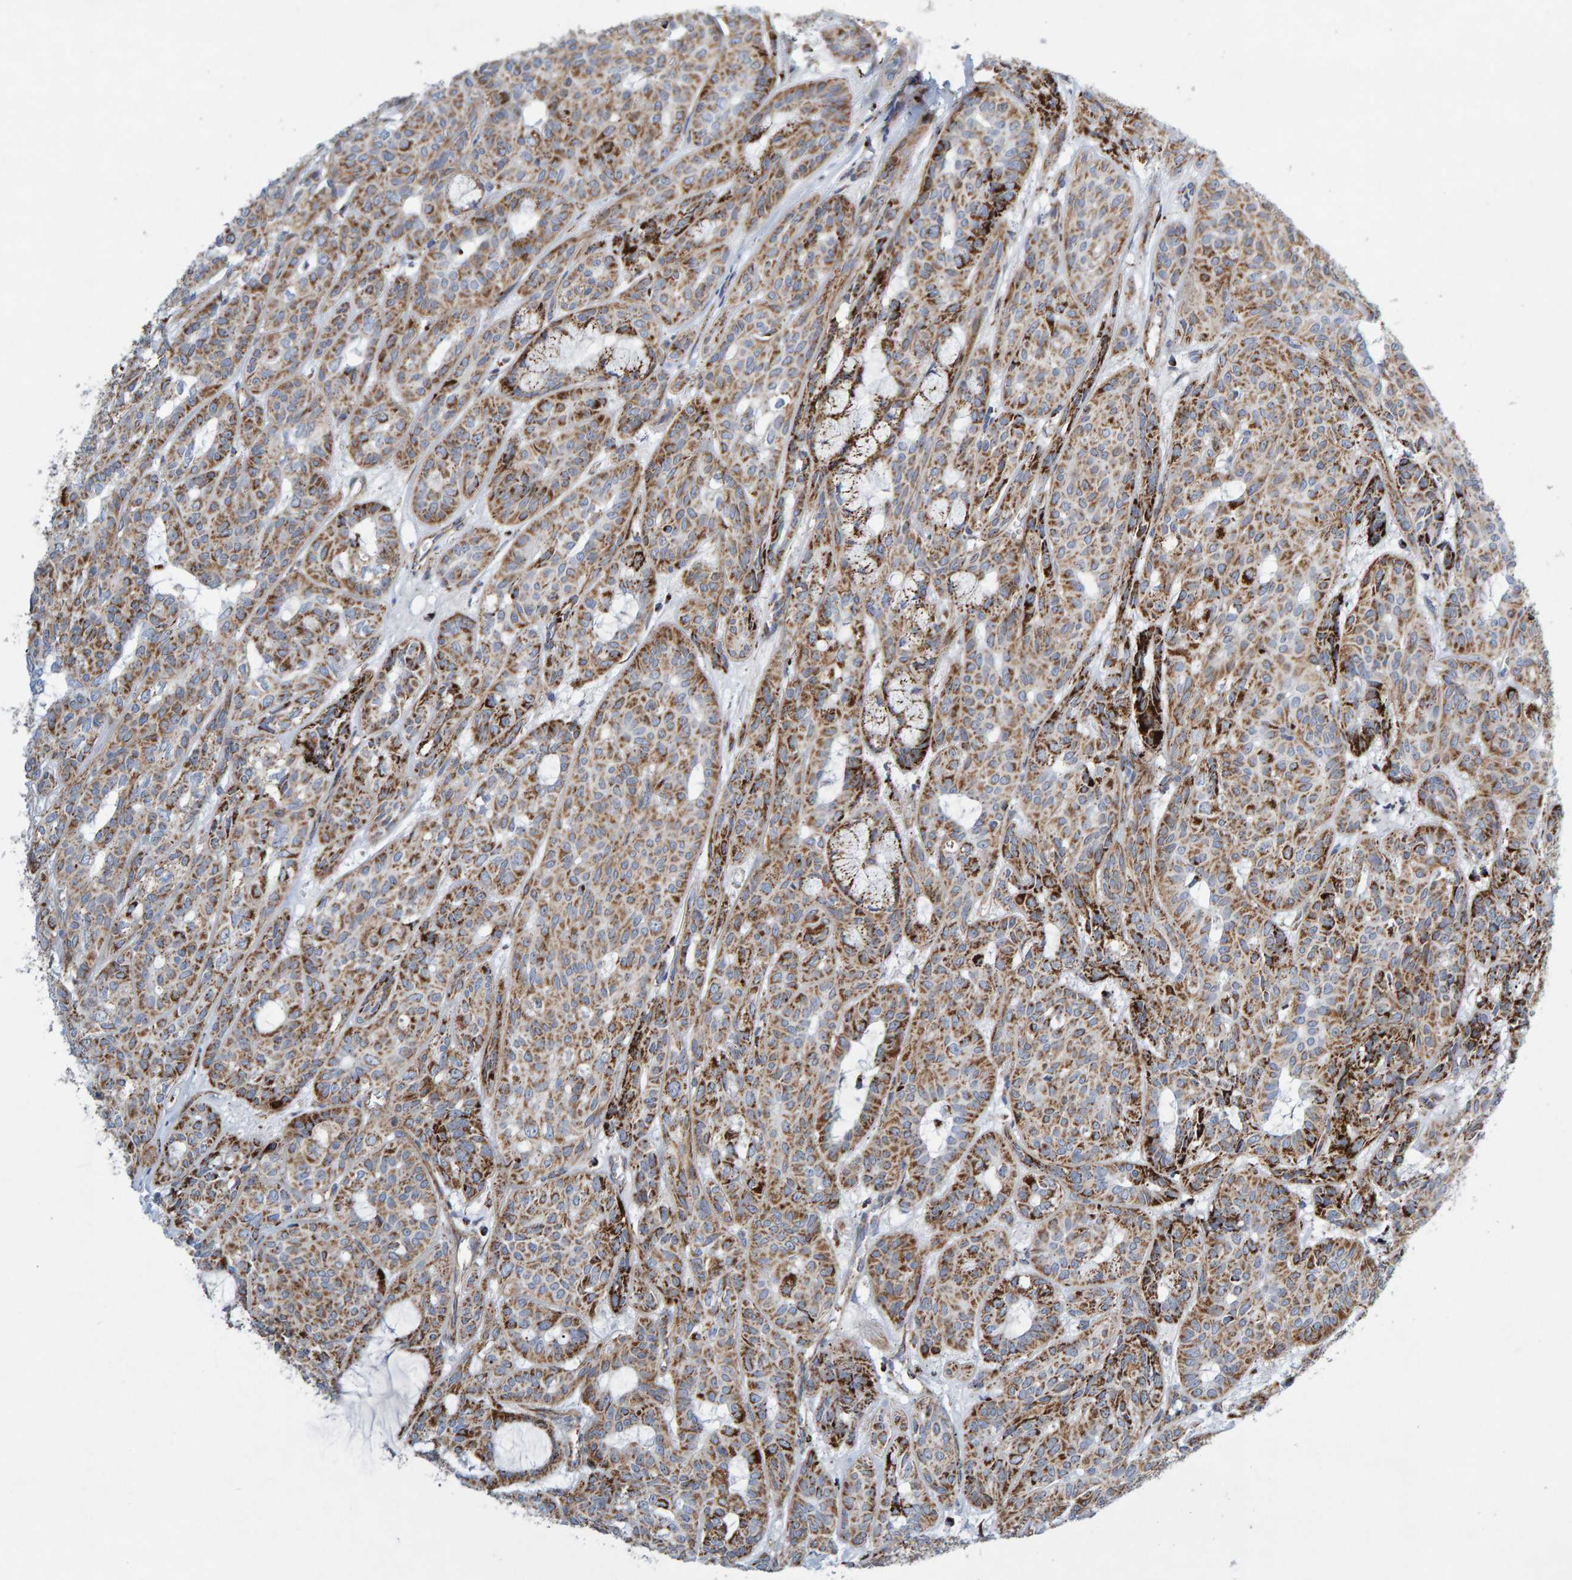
{"staining": {"intensity": "strong", "quantity": ">75%", "location": "cytoplasmic/membranous"}, "tissue": "head and neck cancer", "cell_type": "Tumor cells", "image_type": "cancer", "snomed": [{"axis": "morphology", "description": "Adenocarcinoma, NOS"}, {"axis": "topography", "description": "Salivary gland, NOS"}, {"axis": "topography", "description": "Head-Neck"}], "caption": "Human head and neck cancer (adenocarcinoma) stained with a brown dye displays strong cytoplasmic/membranous positive expression in about >75% of tumor cells.", "gene": "GGTA1", "patient": {"sex": "female", "age": 76}}